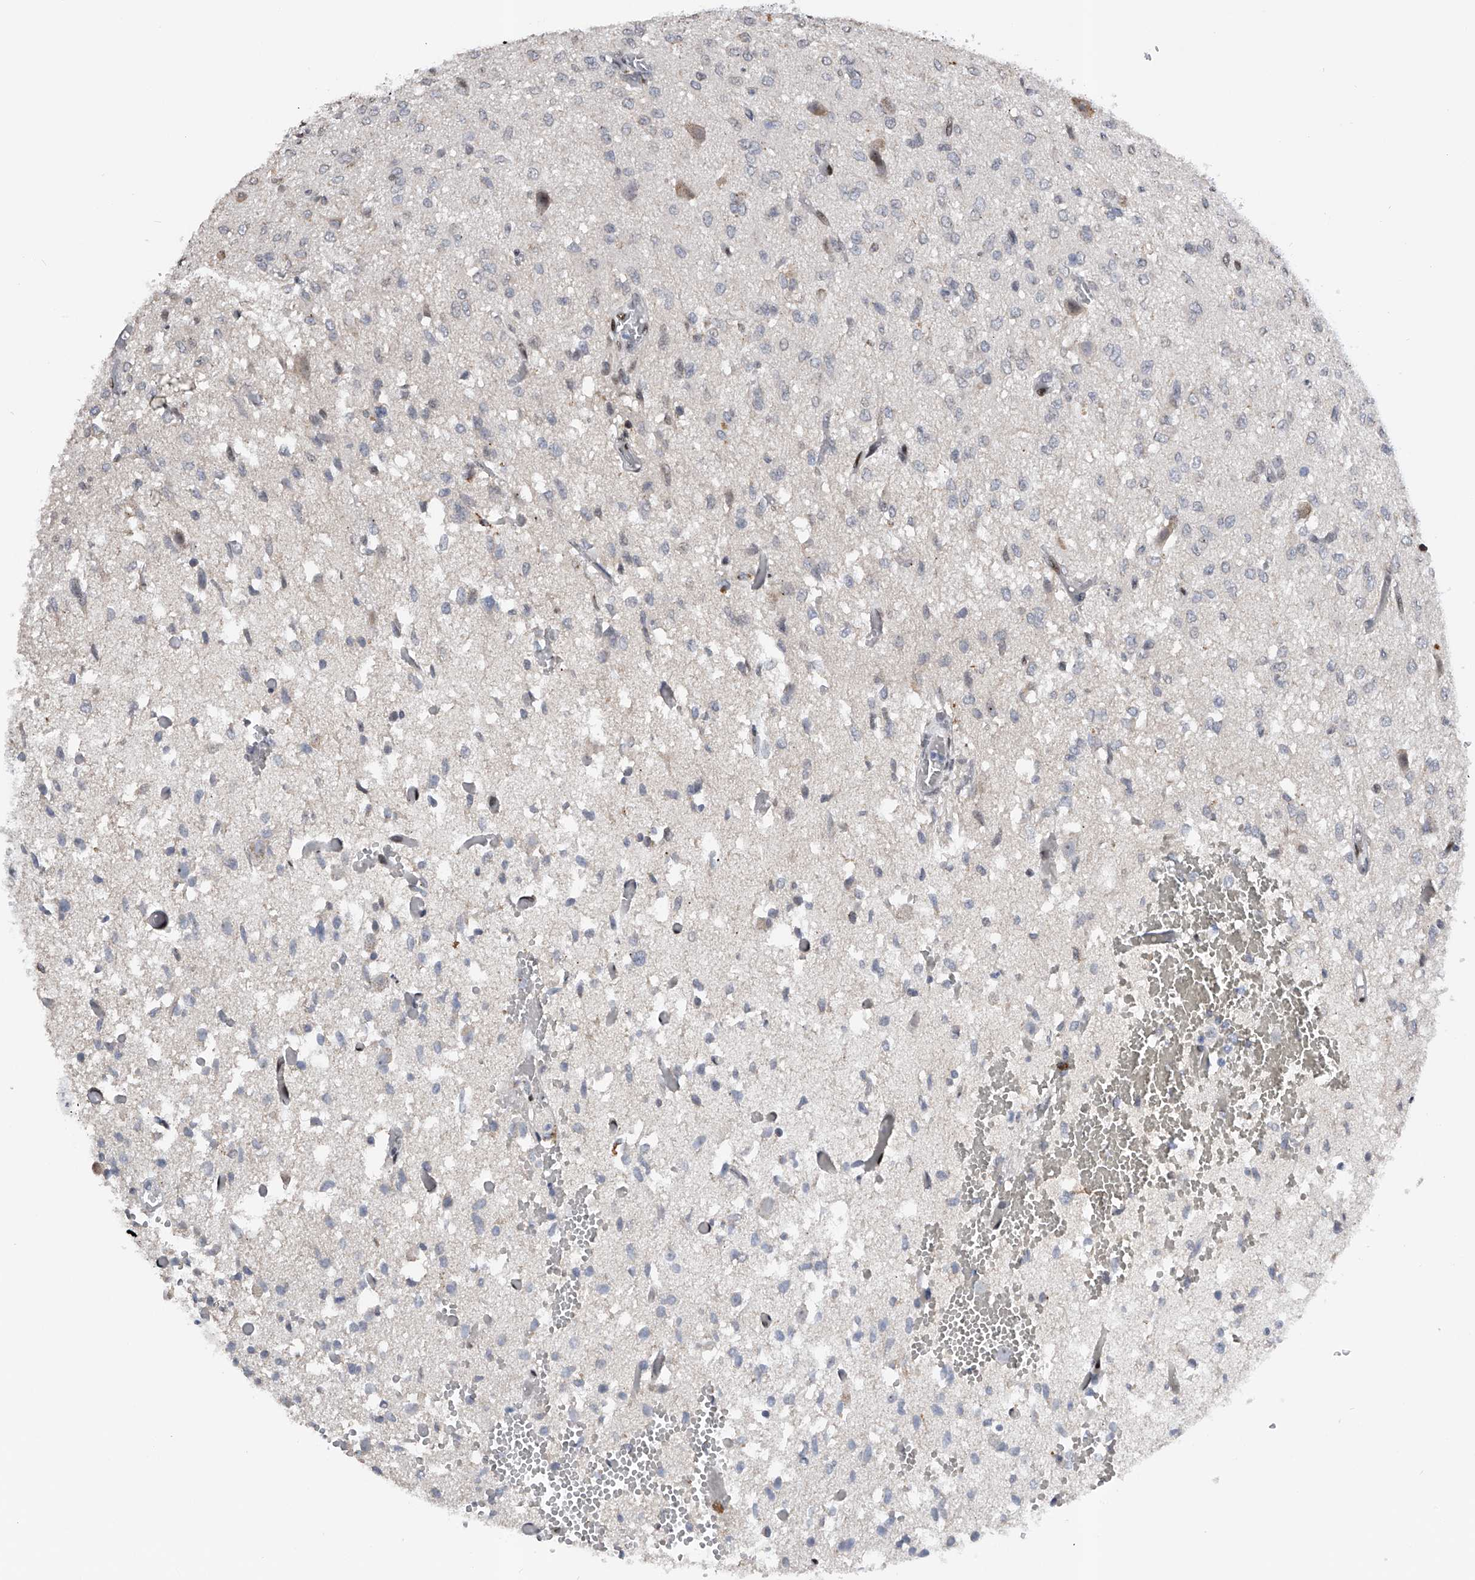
{"staining": {"intensity": "negative", "quantity": "none", "location": "none"}, "tissue": "glioma", "cell_type": "Tumor cells", "image_type": "cancer", "snomed": [{"axis": "morphology", "description": "Glioma, malignant, High grade"}, {"axis": "topography", "description": "Brain"}], "caption": "Immunohistochemistry (IHC) of glioma shows no positivity in tumor cells.", "gene": "RWDD2A", "patient": {"sex": "female", "age": 59}}